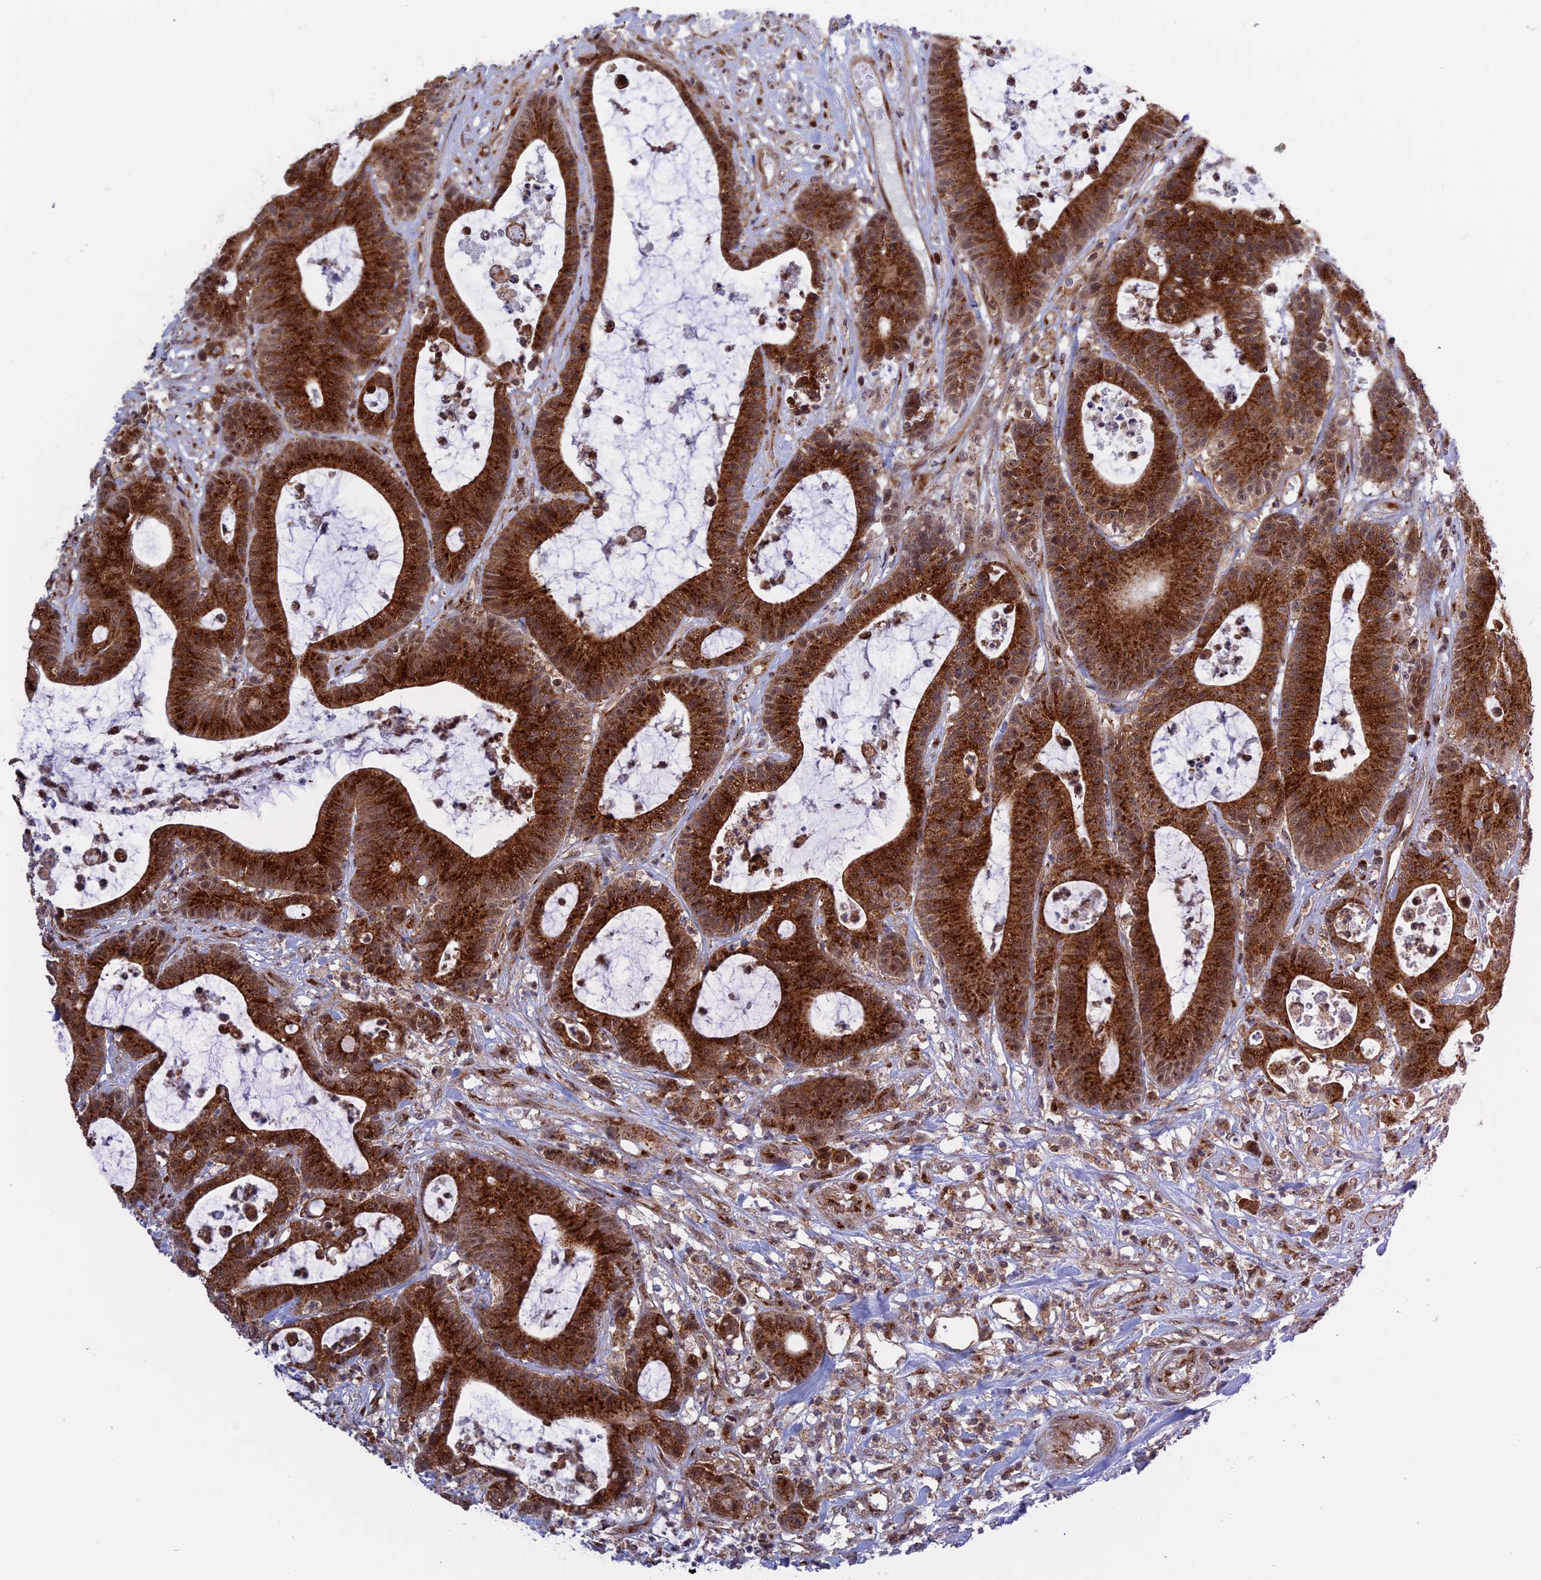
{"staining": {"intensity": "strong", "quantity": ">75%", "location": "cytoplasmic/membranous"}, "tissue": "colorectal cancer", "cell_type": "Tumor cells", "image_type": "cancer", "snomed": [{"axis": "morphology", "description": "Adenocarcinoma, NOS"}, {"axis": "topography", "description": "Colon"}], "caption": "There is high levels of strong cytoplasmic/membranous expression in tumor cells of colorectal cancer, as demonstrated by immunohistochemical staining (brown color).", "gene": "CLINT1", "patient": {"sex": "female", "age": 84}}